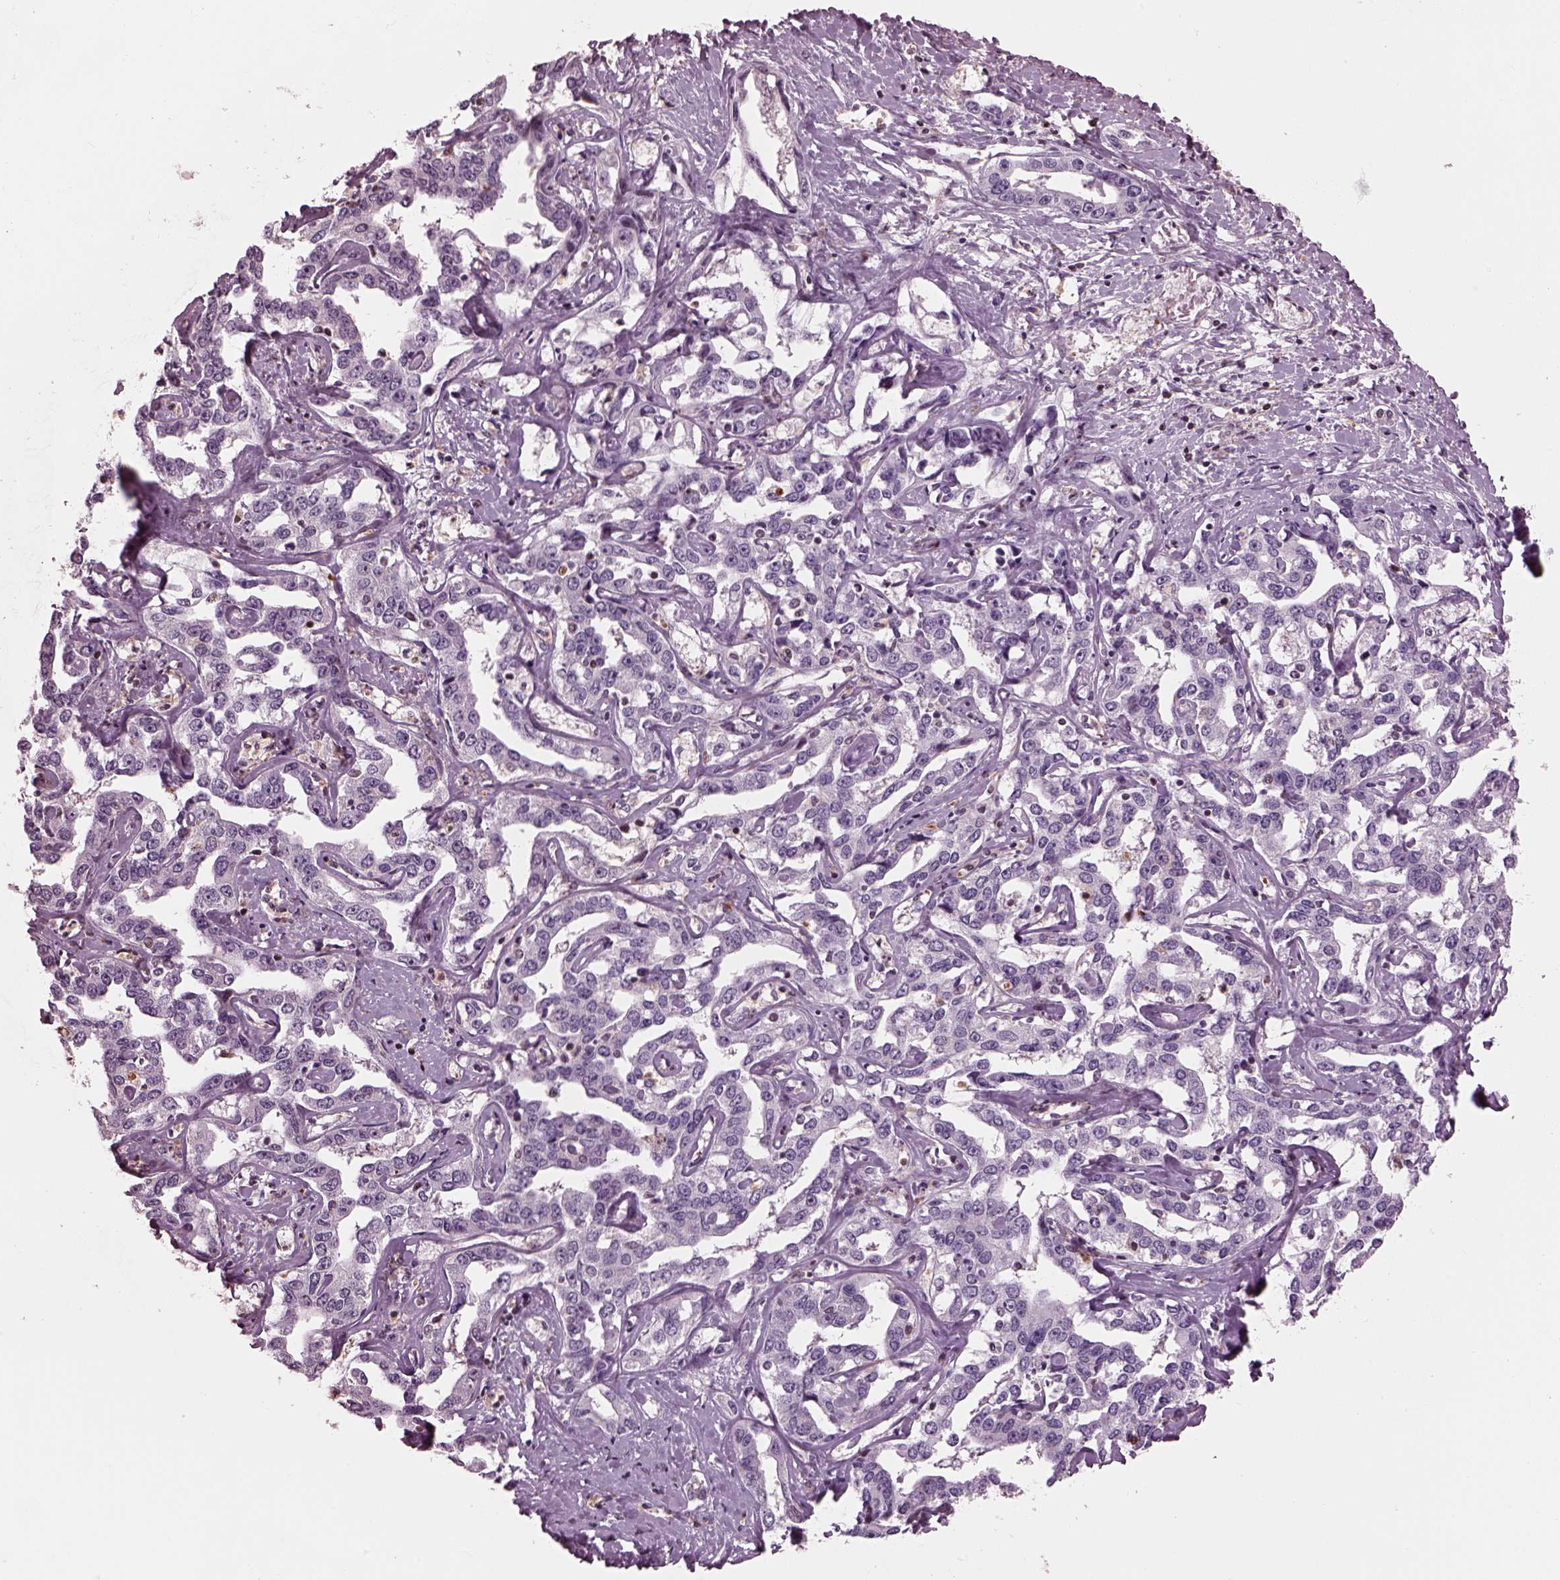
{"staining": {"intensity": "negative", "quantity": "none", "location": "none"}, "tissue": "liver cancer", "cell_type": "Tumor cells", "image_type": "cancer", "snomed": [{"axis": "morphology", "description": "Cholangiocarcinoma"}, {"axis": "topography", "description": "Liver"}], "caption": "Liver cancer stained for a protein using immunohistochemistry (IHC) demonstrates no expression tumor cells.", "gene": "BFSP1", "patient": {"sex": "male", "age": 59}}